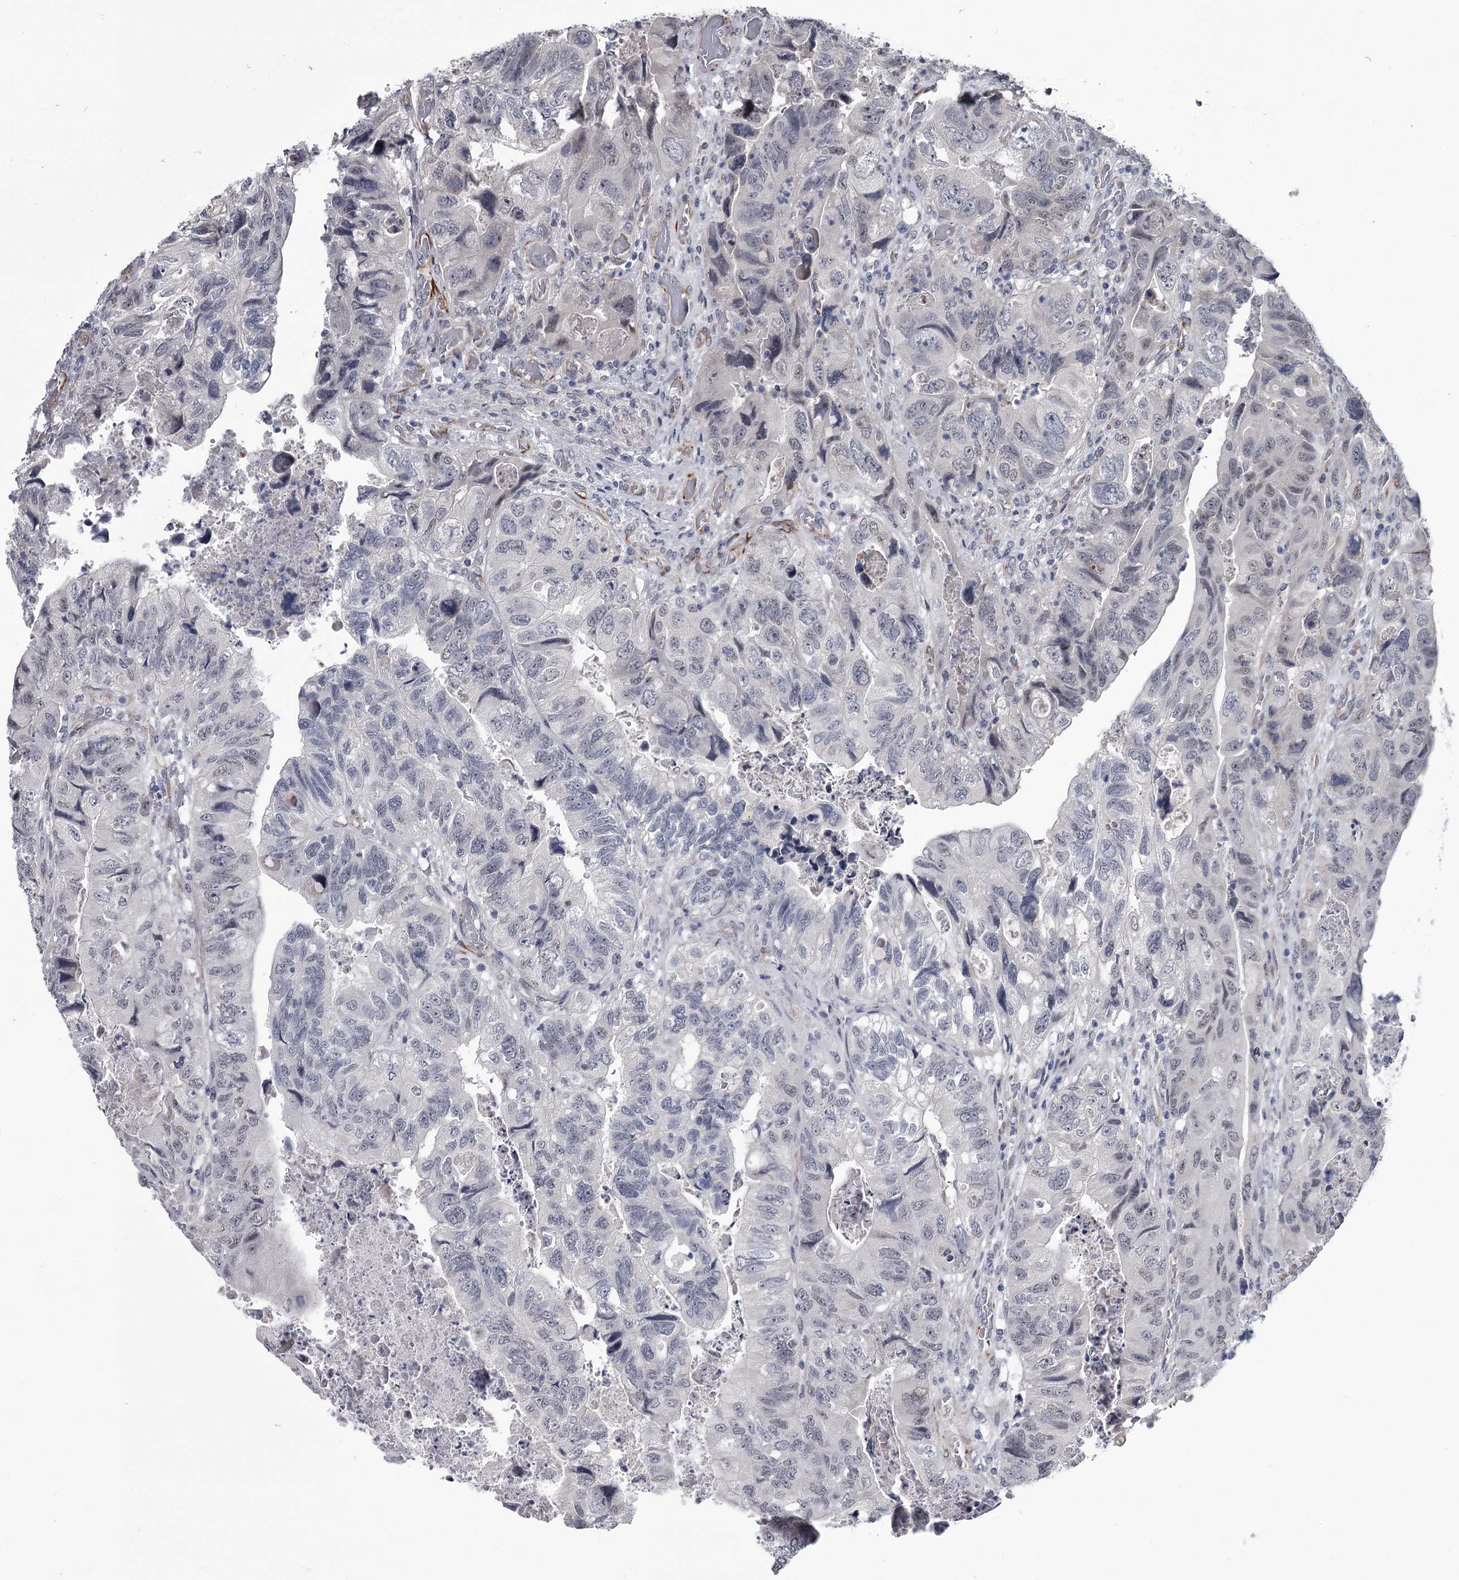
{"staining": {"intensity": "negative", "quantity": "none", "location": "none"}, "tissue": "colorectal cancer", "cell_type": "Tumor cells", "image_type": "cancer", "snomed": [{"axis": "morphology", "description": "Adenocarcinoma, NOS"}, {"axis": "topography", "description": "Rectum"}], "caption": "Colorectal adenocarcinoma was stained to show a protein in brown. There is no significant staining in tumor cells.", "gene": "PRPF40B", "patient": {"sex": "male", "age": 63}}